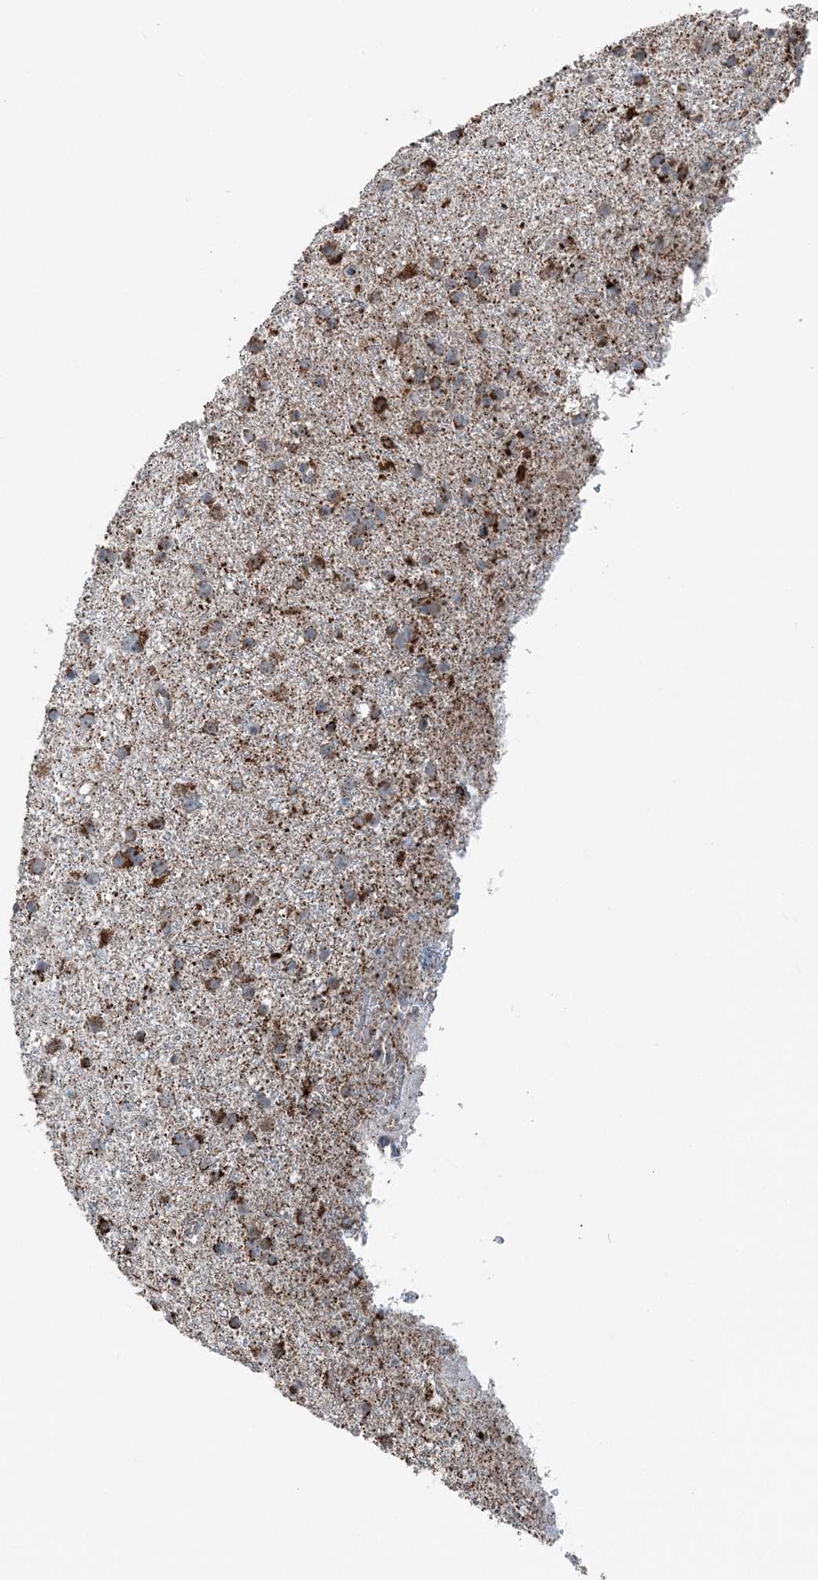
{"staining": {"intensity": "moderate", "quantity": ">75%", "location": "cytoplasmic/membranous"}, "tissue": "glioma", "cell_type": "Tumor cells", "image_type": "cancer", "snomed": [{"axis": "morphology", "description": "Glioma, malignant, Low grade"}, {"axis": "topography", "description": "Cerebral cortex"}], "caption": "This is a micrograph of IHC staining of glioma, which shows moderate staining in the cytoplasmic/membranous of tumor cells.", "gene": "SUCLG1", "patient": {"sex": "female", "age": 39}}